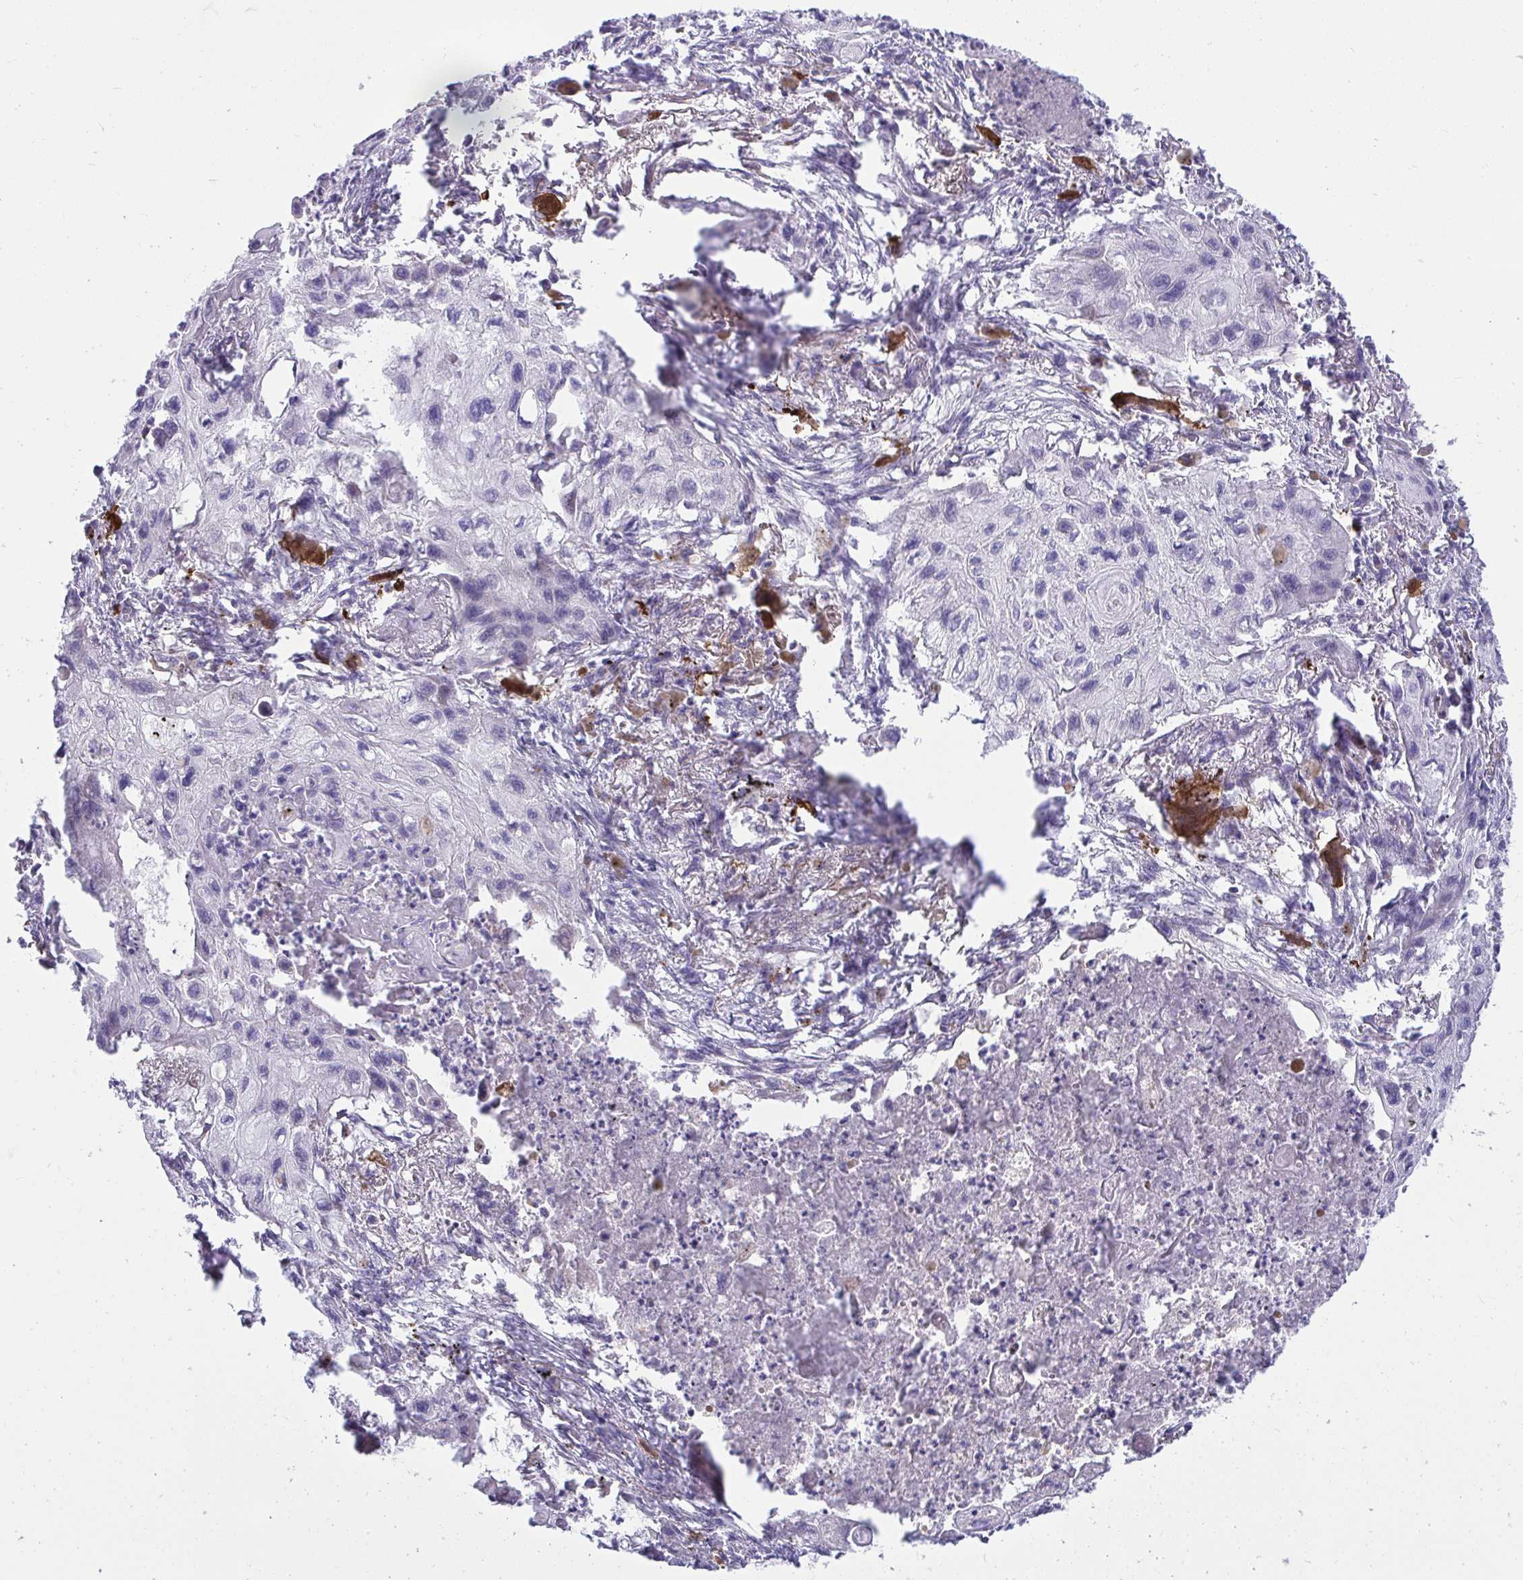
{"staining": {"intensity": "negative", "quantity": "none", "location": "none"}, "tissue": "lung cancer", "cell_type": "Tumor cells", "image_type": "cancer", "snomed": [{"axis": "morphology", "description": "Squamous cell carcinoma, NOS"}, {"axis": "topography", "description": "Lung"}], "caption": "The image reveals no staining of tumor cells in lung cancer (squamous cell carcinoma).", "gene": "PIGZ", "patient": {"sex": "male", "age": 71}}